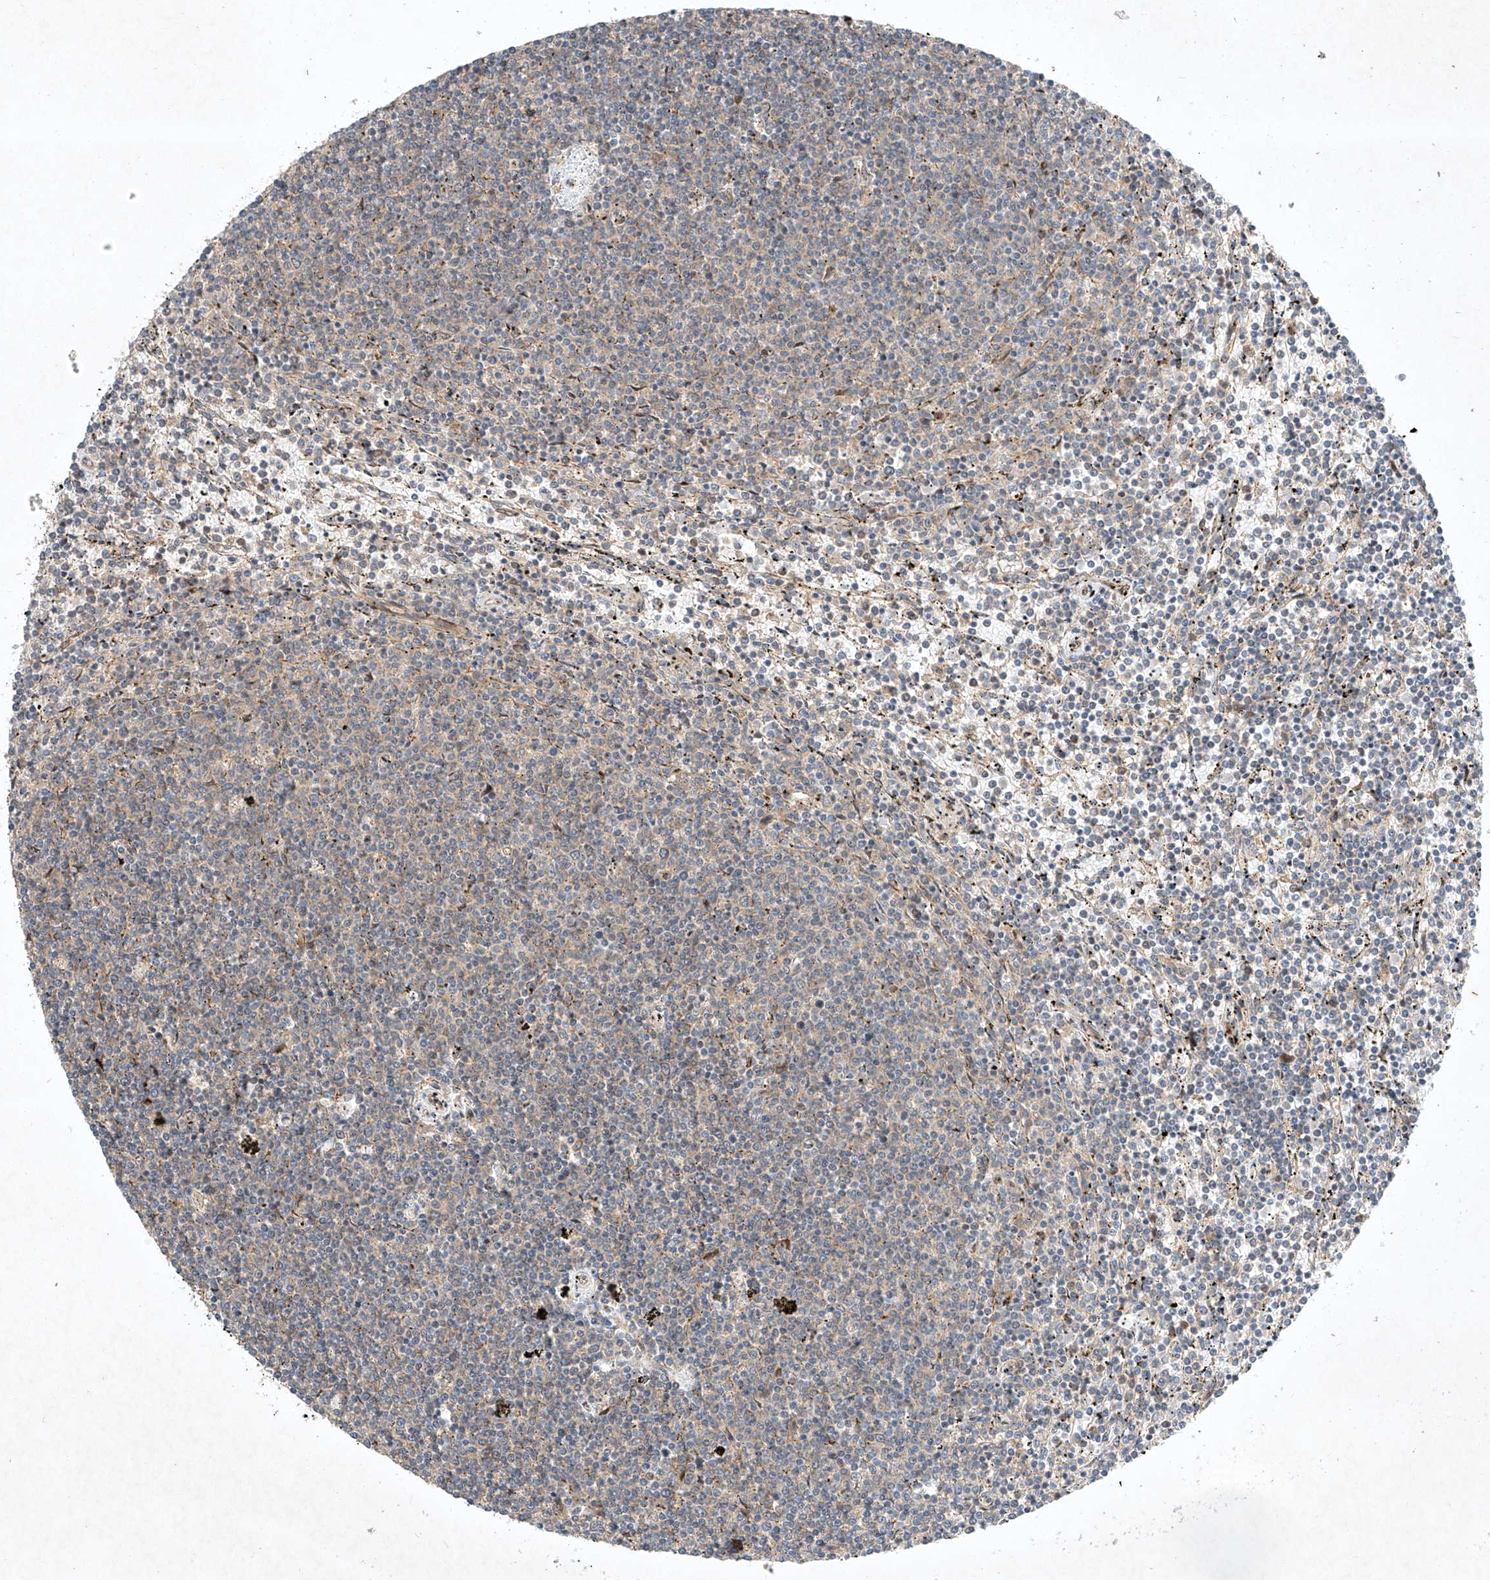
{"staining": {"intensity": "negative", "quantity": "none", "location": "none"}, "tissue": "lymphoma", "cell_type": "Tumor cells", "image_type": "cancer", "snomed": [{"axis": "morphology", "description": "Malignant lymphoma, non-Hodgkin's type, Low grade"}, {"axis": "topography", "description": "Spleen"}], "caption": "High power microscopy micrograph of an immunohistochemistry (IHC) photomicrograph of lymphoma, revealing no significant positivity in tumor cells.", "gene": "ARHGAP33", "patient": {"sex": "female", "age": 50}}